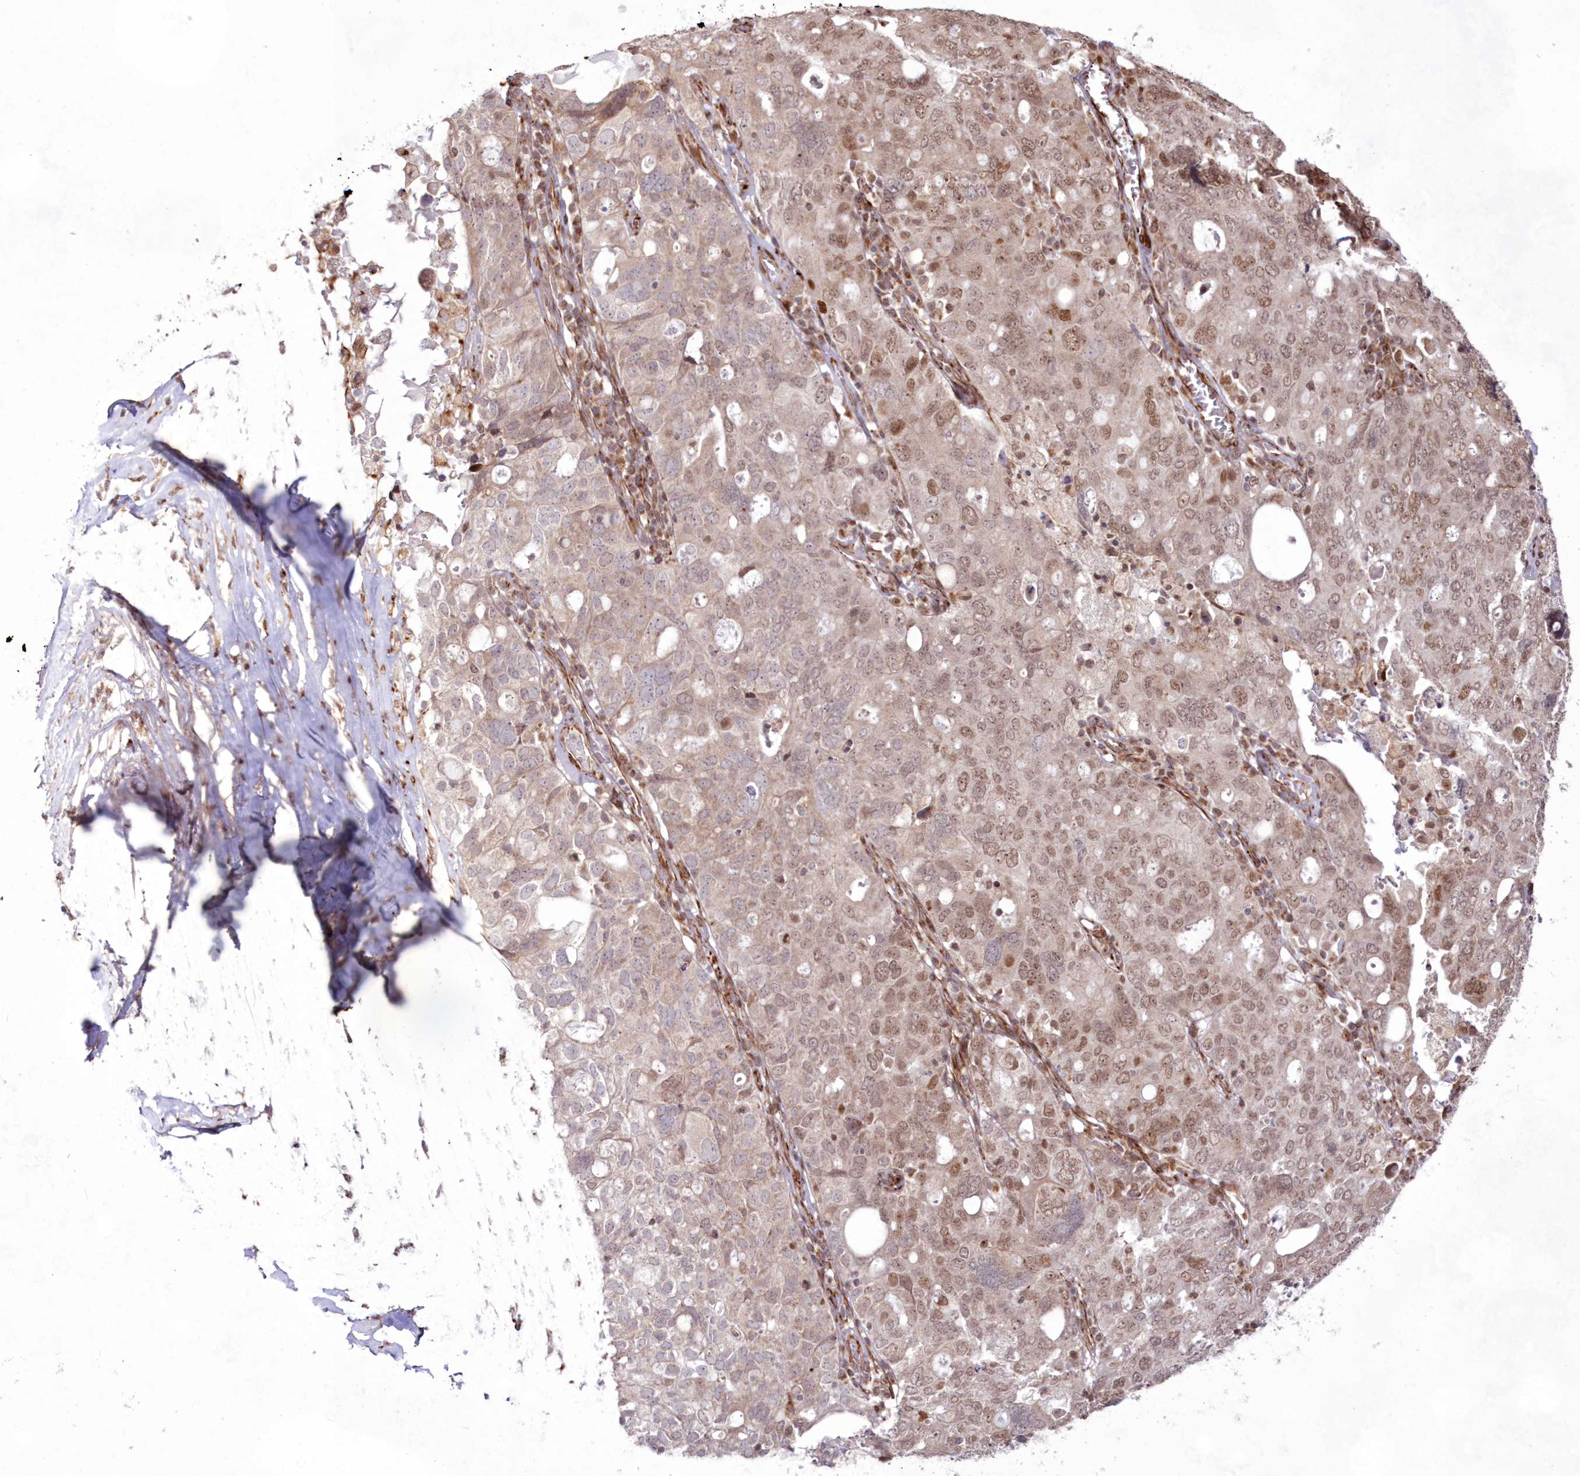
{"staining": {"intensity": "weak", "quantity": "25%-75%", "location": "nuclear"}, "tissue": "ovarian cancer", "cell_type": "Tumor cells", "image_type": "cancer", "snomed": [{"axis": "morphology", "description": "Carcinoma, endometroid"}, {"axis": "topography", "description": "Ovary"}], "caption": "IHC of endometroid carcinoma (ovarian) reveals low levels of weak nuclear expression in approximately 25%-75% of tumor cells.", "gene": "SNIP1", "patient": {"sex": "female", "age": 62}}